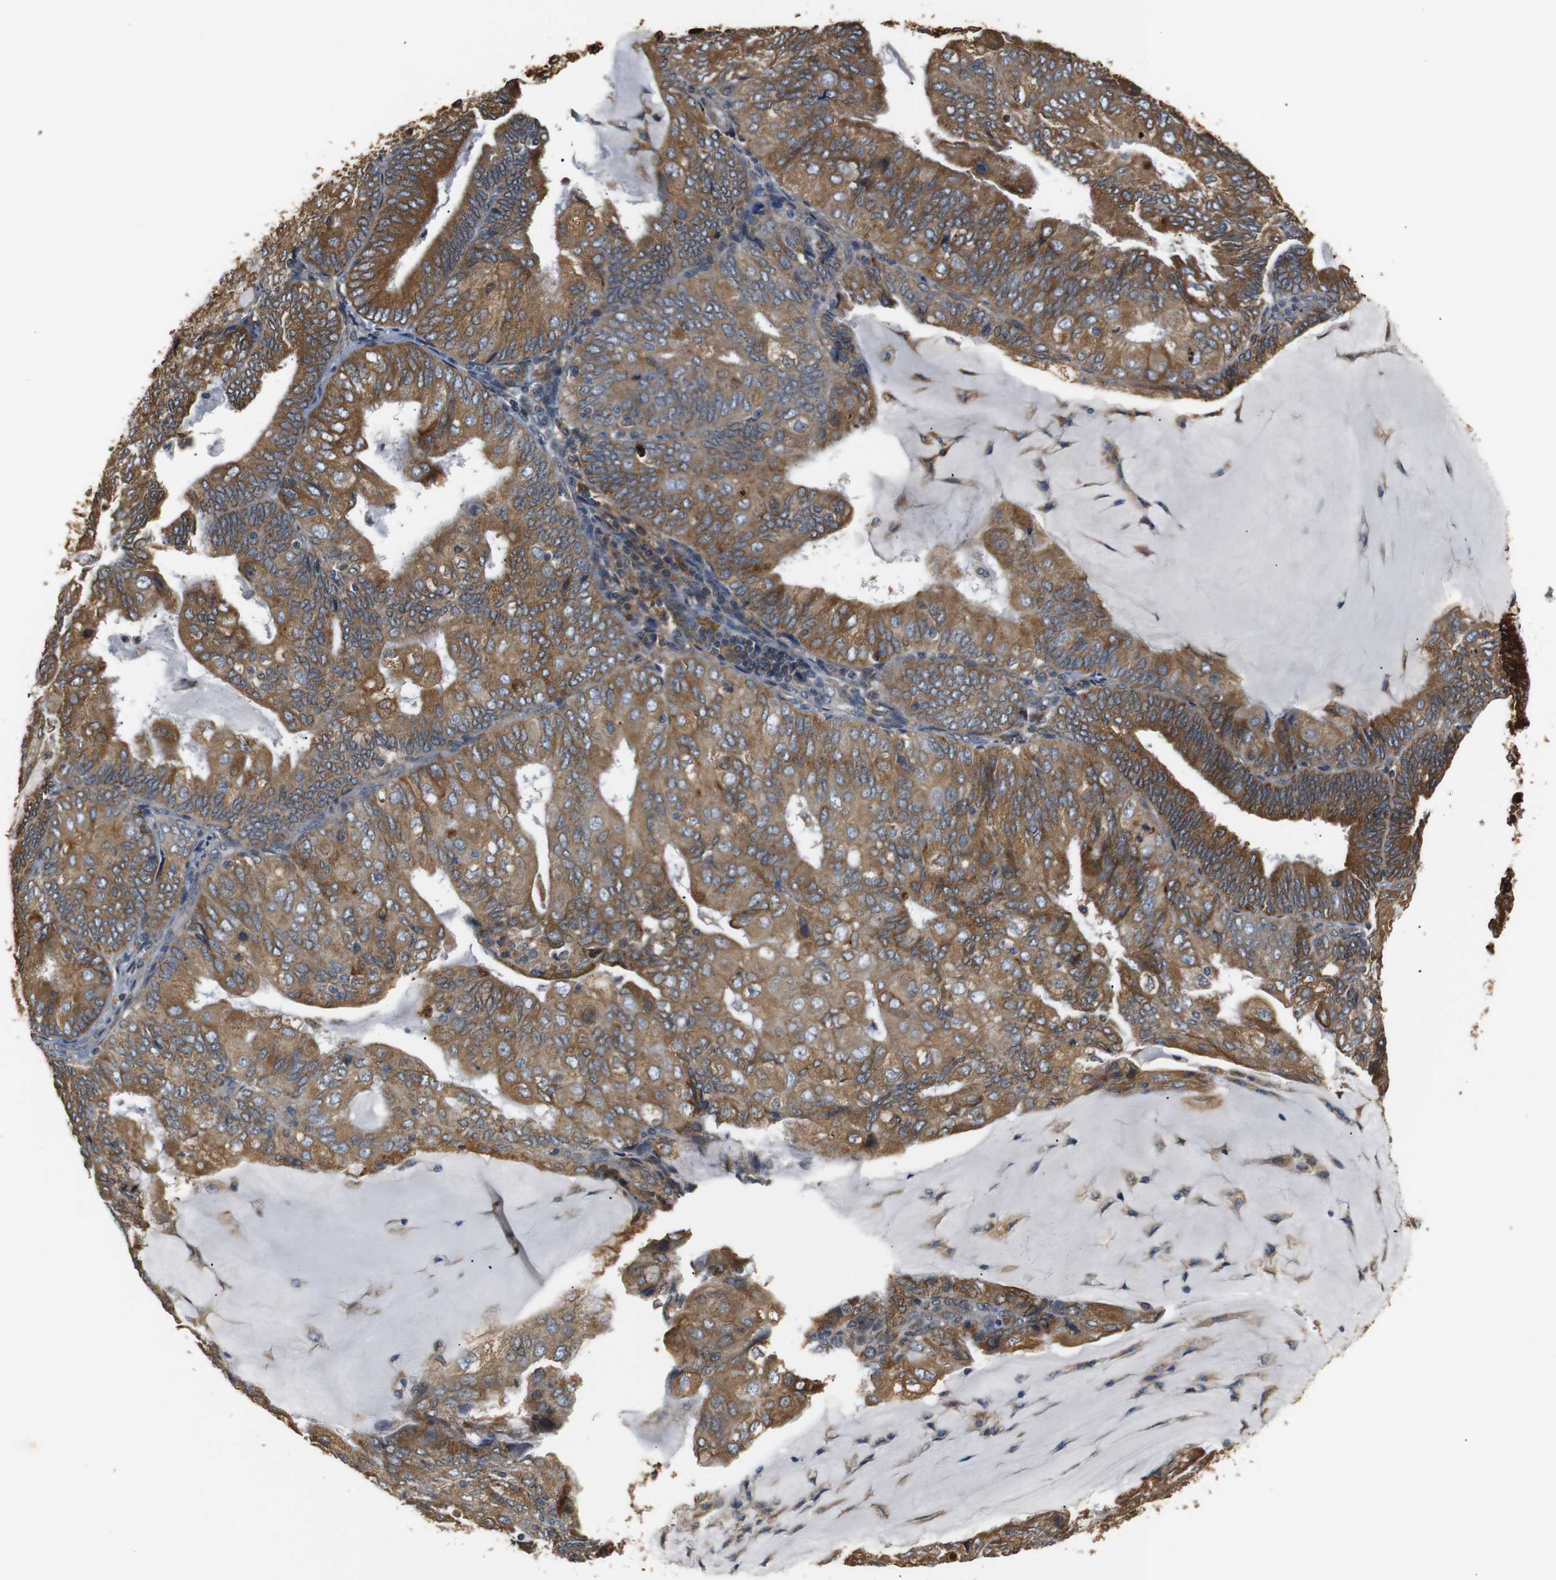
{"staining": {"intensity": "moderate", "quantity": ">75%", "location": "cytoplasmic/membranous"}, "tissue": "endometrial cancer", "cell_type": "Tumor cells", "image_type": "cancer", "snomed": [{"axis": "morphology", "description": "Adenocarcinoma, NOS"}, {"axis": "topography", "description": "Endometrium"}], "caption": "Immunohistochemistry histopathology image of neoplastic tissue: human endometrial cancer (adenocarcinoma) stained using immunohistochemistry shows medium levels of moderate protein expression localized specifically in the cytoplasmic/membranous of tumor cells, appearing as a cytoplasmic/membranous brown color.", "gene": "TMED2", "patient": {"sex": "female", "age": 81}}